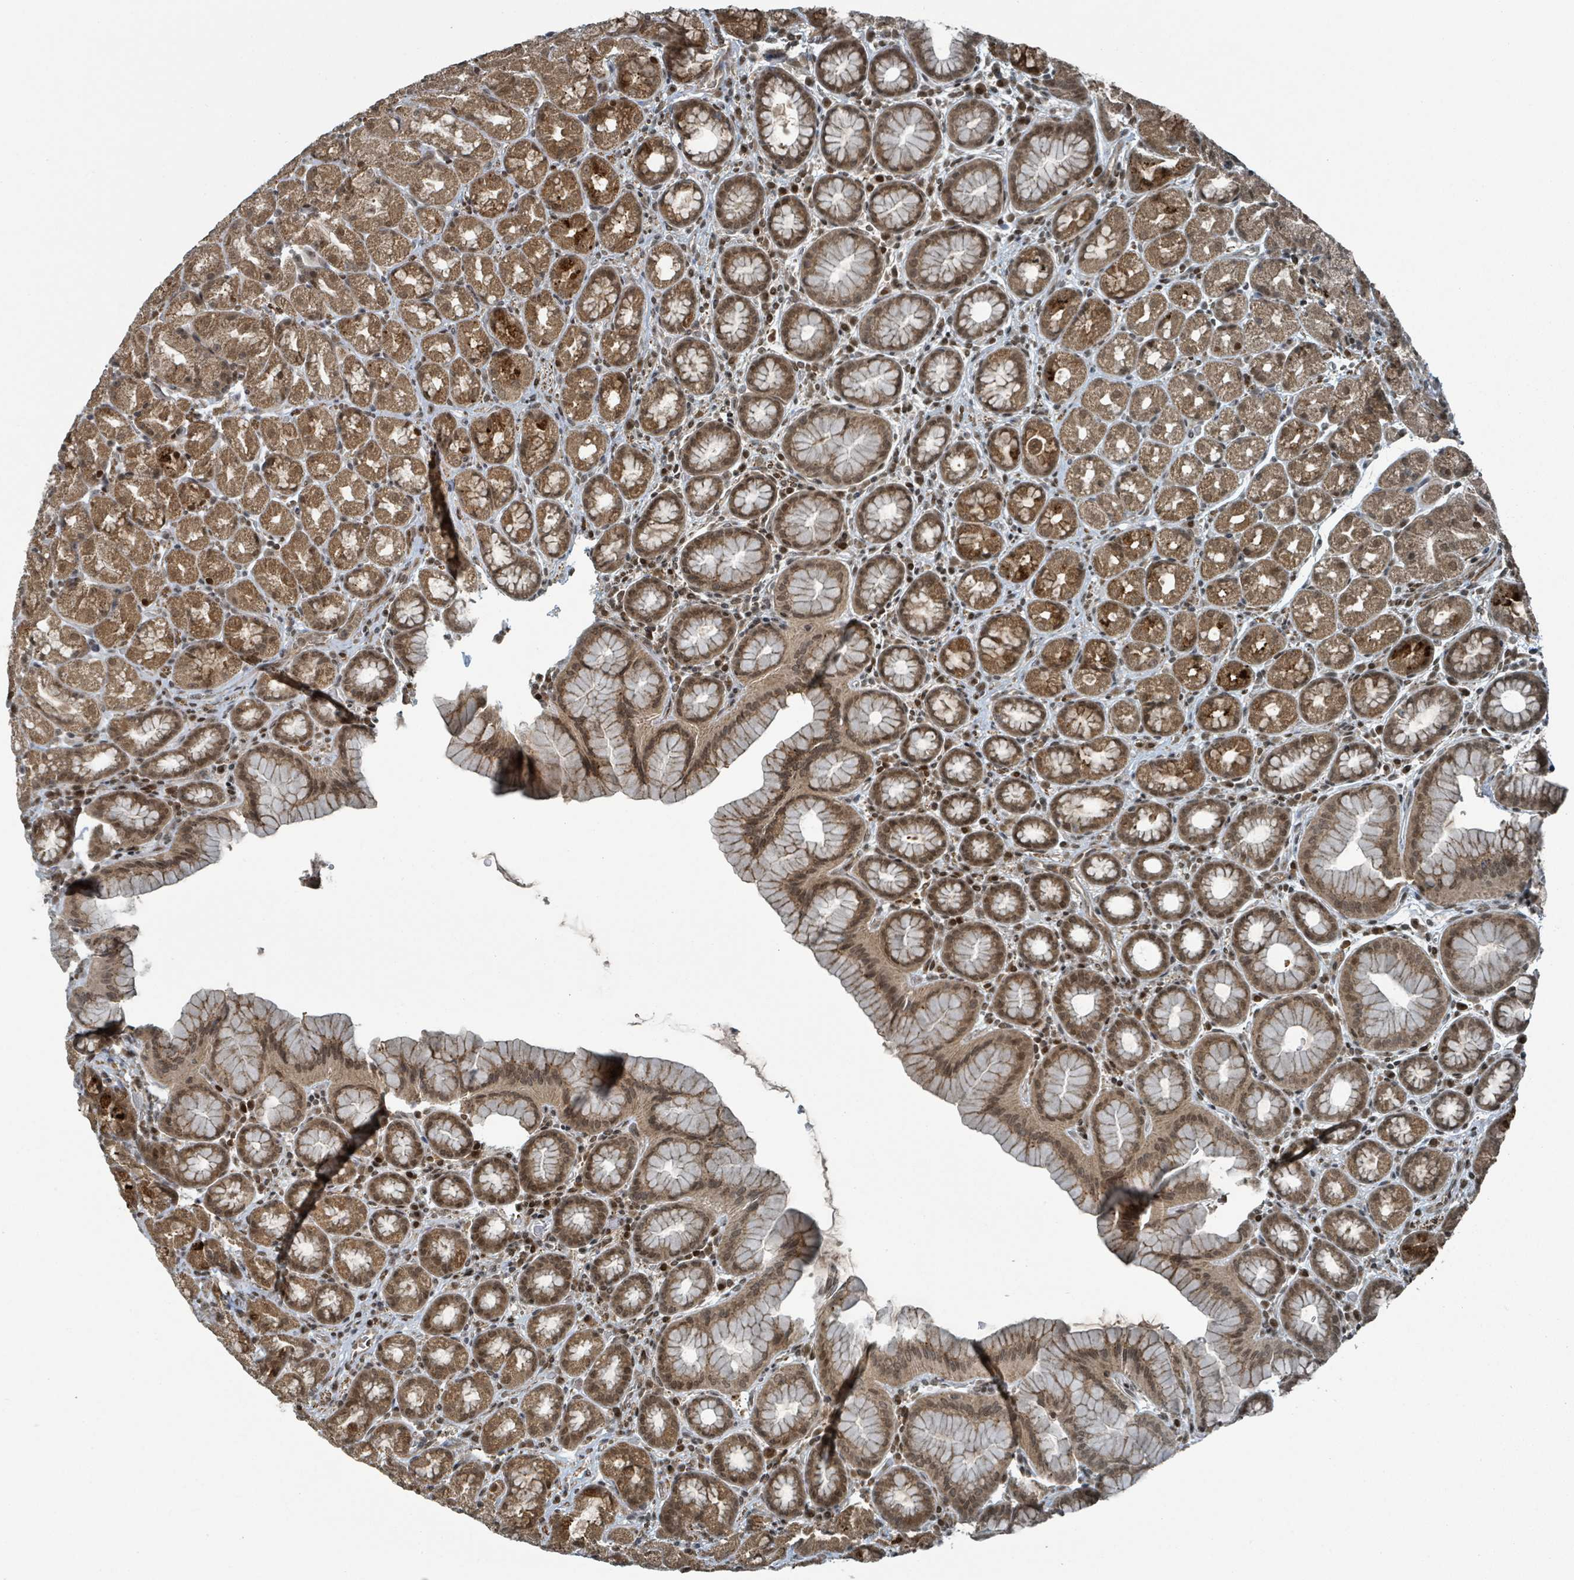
{"staining": {"intensity": "strong", "quantity": ">75%", "location": "cytoplasmic/membranous,nuclear"}, "tissue": "stomach", "cell_type": "Glandular cells", "image_type": "normal", "snomed": [{"axis": "morphology", "description": "Normal tissue, NOS"}, {"axis": "topography", "description": "Stomach, upper"}, {"axis": "topography", "description": "Stomach"}], "caption": "Normal stomach exhibits strong cytoplasmic/membranous,nuclear positivity in approximately >75% of glandular cells, visualized by immunohistochemistry.", "gene": "PHIP", "patient": {"sex": "male", "age": 68}}